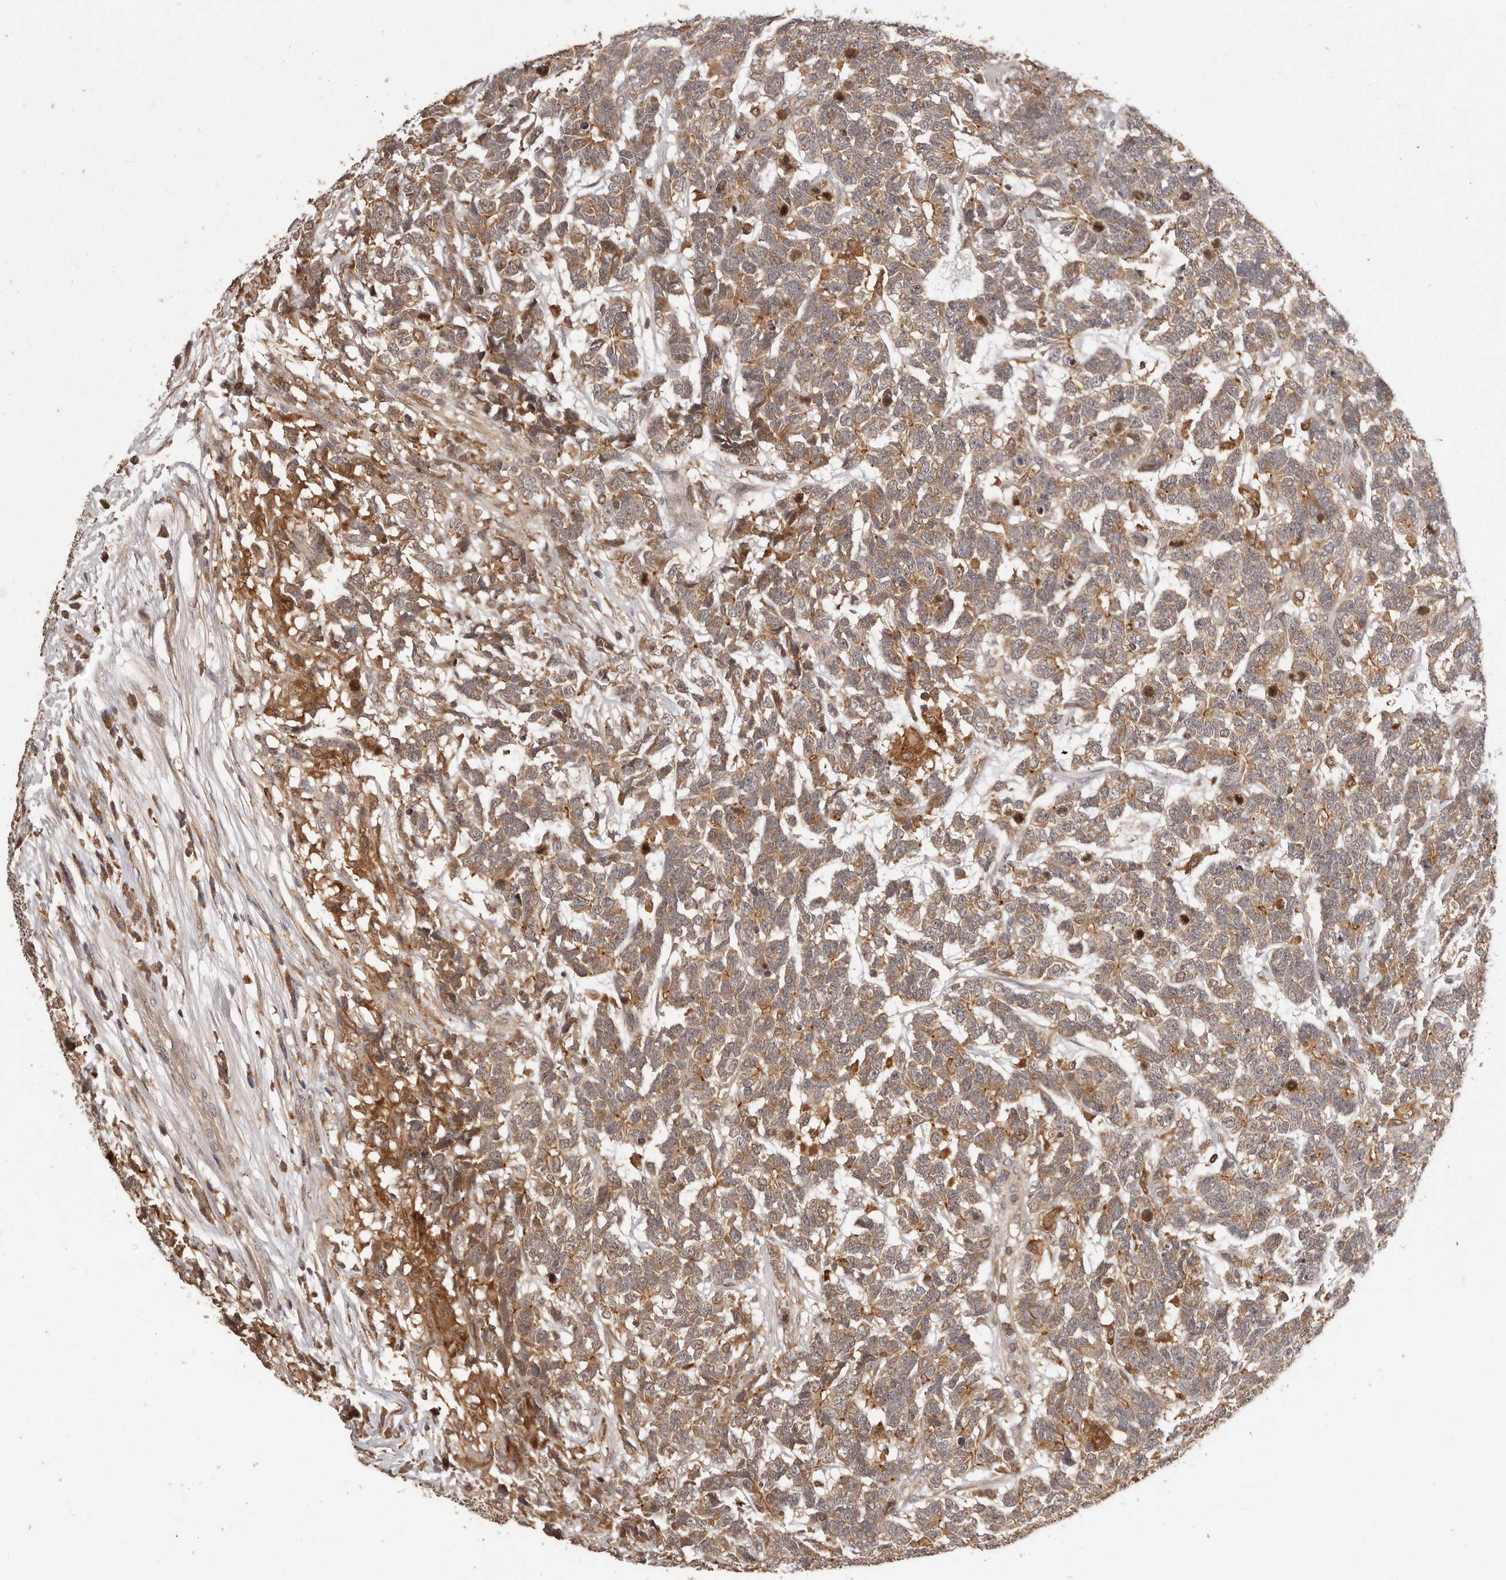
{"staining": {"intensity": "moderate", "quantity": ">75%", "location": "cytoplasmic/membranous"}, "tissue": "testis cancer", "cell_type": "Tumor cells", "image_type": "cancer", "snomed": [{"axis": "morphology", "description": "Carcinoma, Embryonal, NOS"}, {"axis": "topography", "description": "Testis"}], "caption": "Testis embryonal carcinoma stained with a protein marker displays moderate staining in tumor cells.", "gene": "RNF187", "patient": {"sex": "male", "age": 26}}